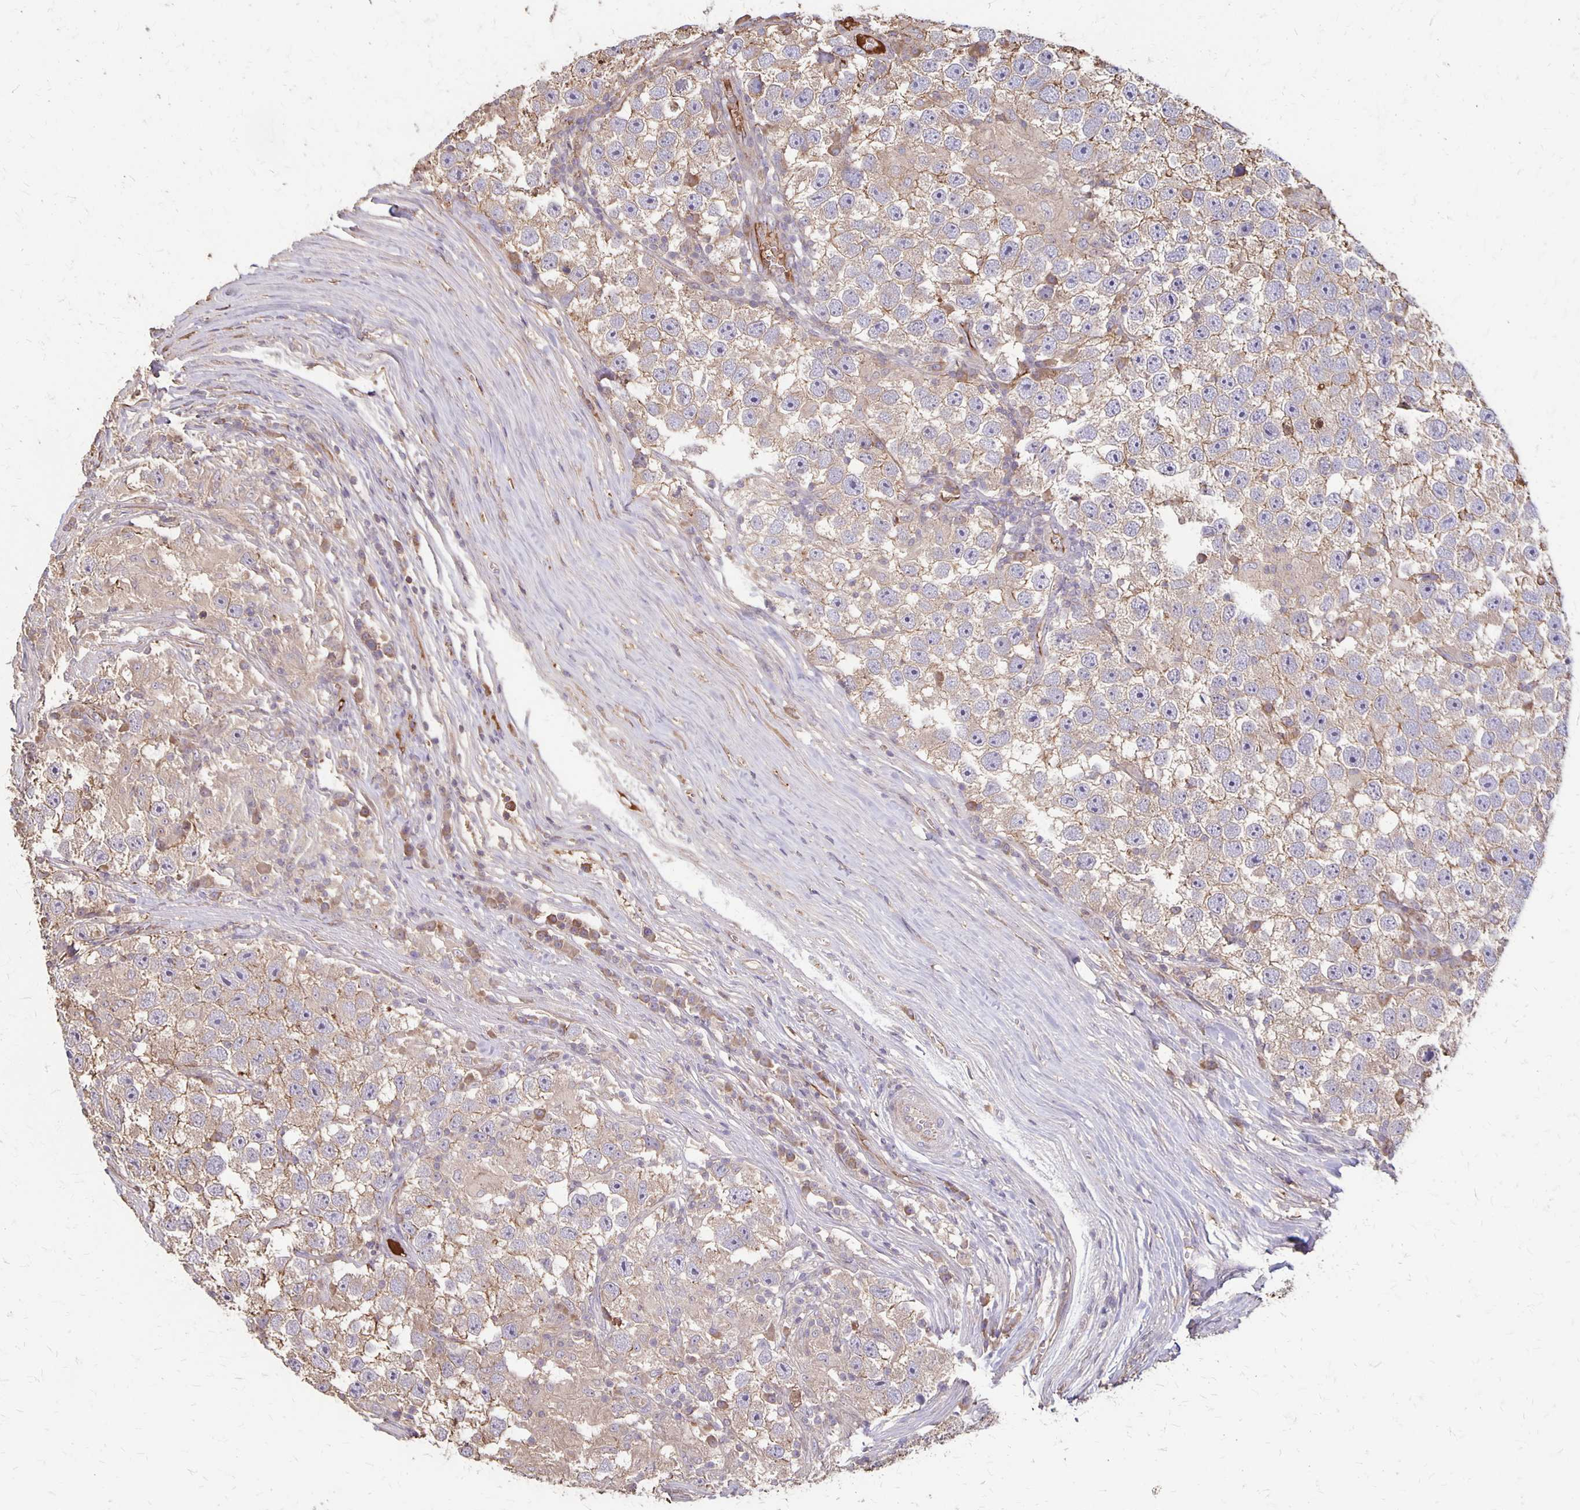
{"staining": {"intensity": "weak", "quantity": "25%-75%", "location": "cytoplasmic/membranous"}, "tissue": "testis cancer", "cell_type": "Tumor cells", "image_type": "cancer", "snomed": [{"axis": "morphology", "description": "Seminoma, NOS"}, {"axis": "topography", "description": "Testis"}], "caption": "A brown stain highlights weak cytoplasmic/membranous staining of a protein in seminoma (testis) tumor cells.", "gene": "PROM2", "patient": {"sex": "male", "age": 26}}